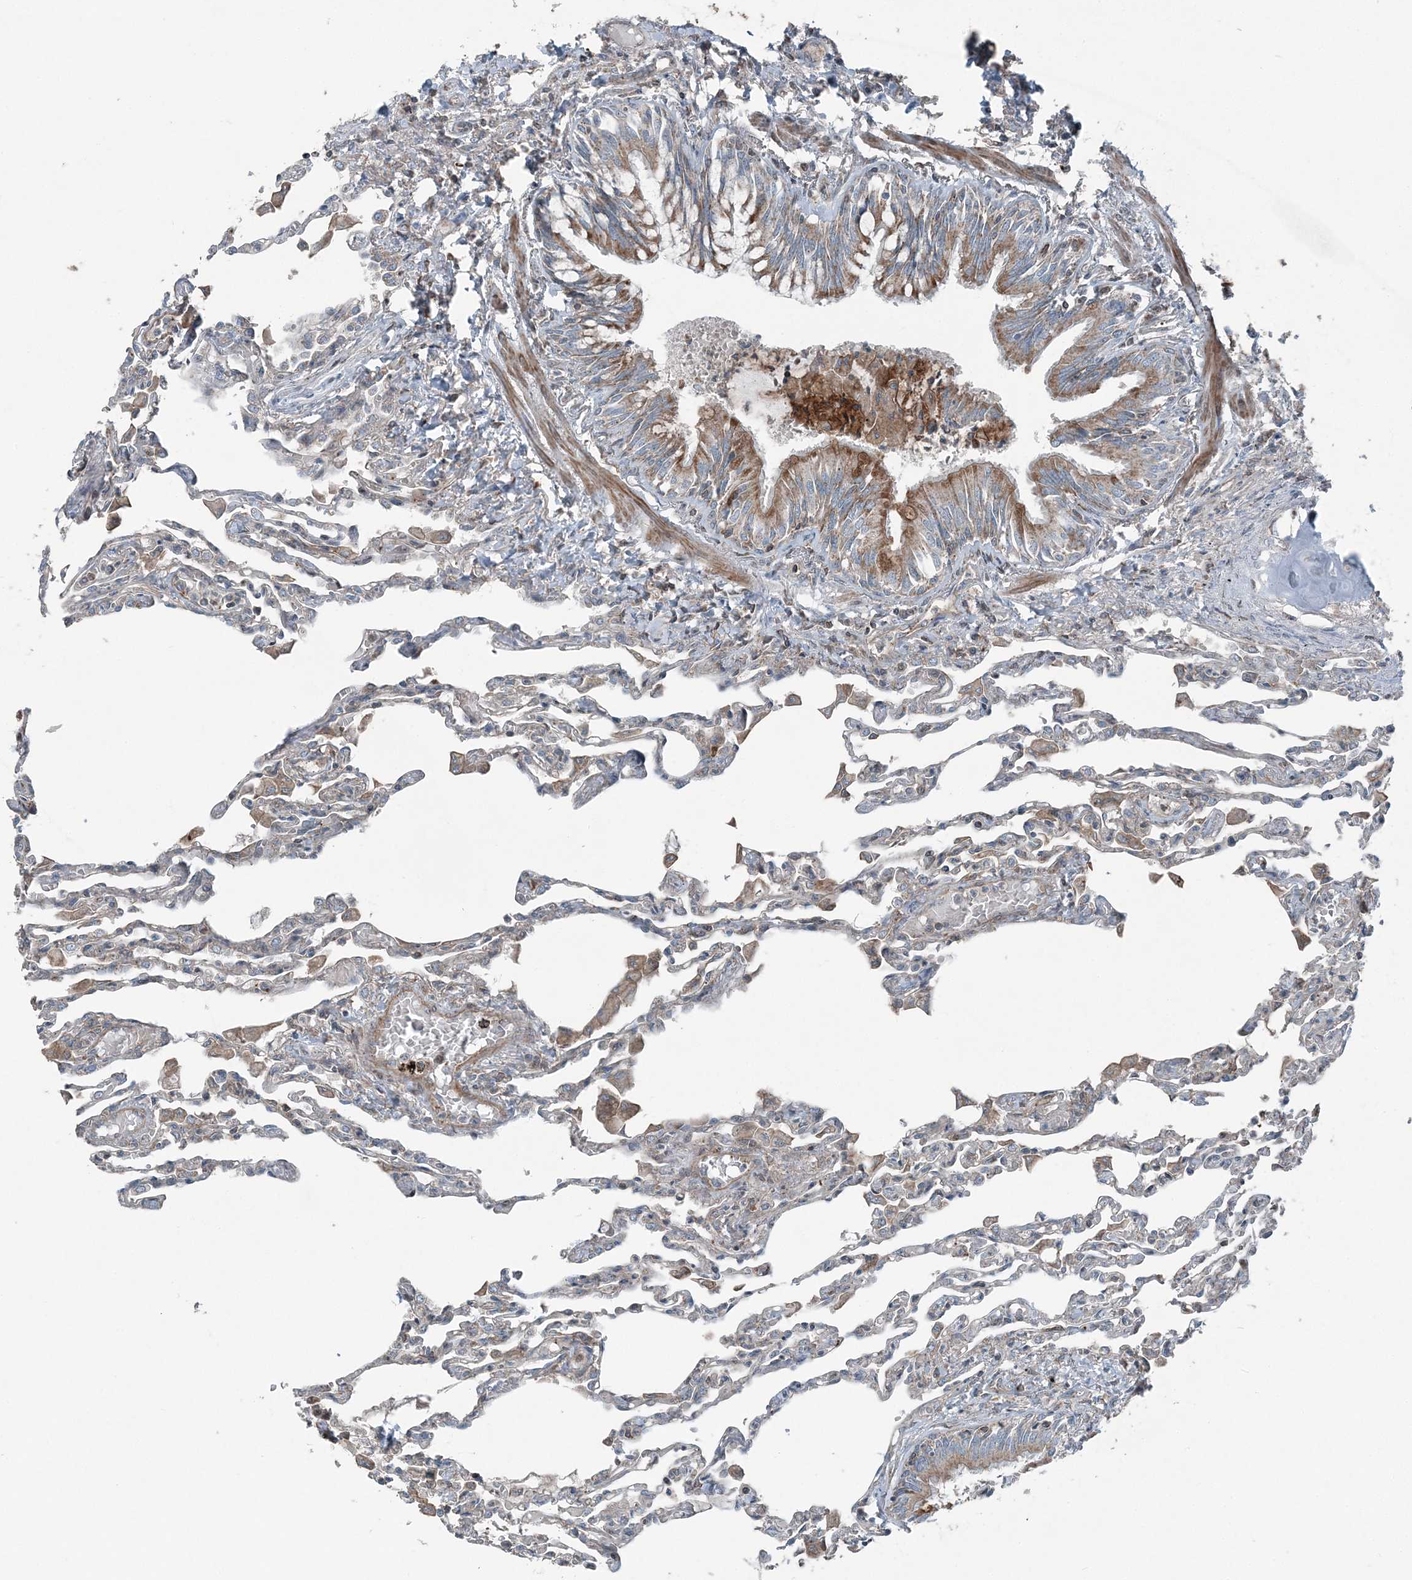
{"staining": {"intensity": "negative", "quantity": "none", "location": "none"}, "tissue": "lung", "cell_type": "Alveolar cells", "image_type": "normal", "snomed": [{"axis": "morphology", "description": "Normal tissue, NOS"}, {"axis": "topography", "description": "Bronchus"}, {"axis": "topography", "description": "Lung"}], "caption": "Protein analysis of unremarkable lung displays no significant expression in alveolar cells.", "gene": "KY", "patient": {"sex": "female", "age": 49}}